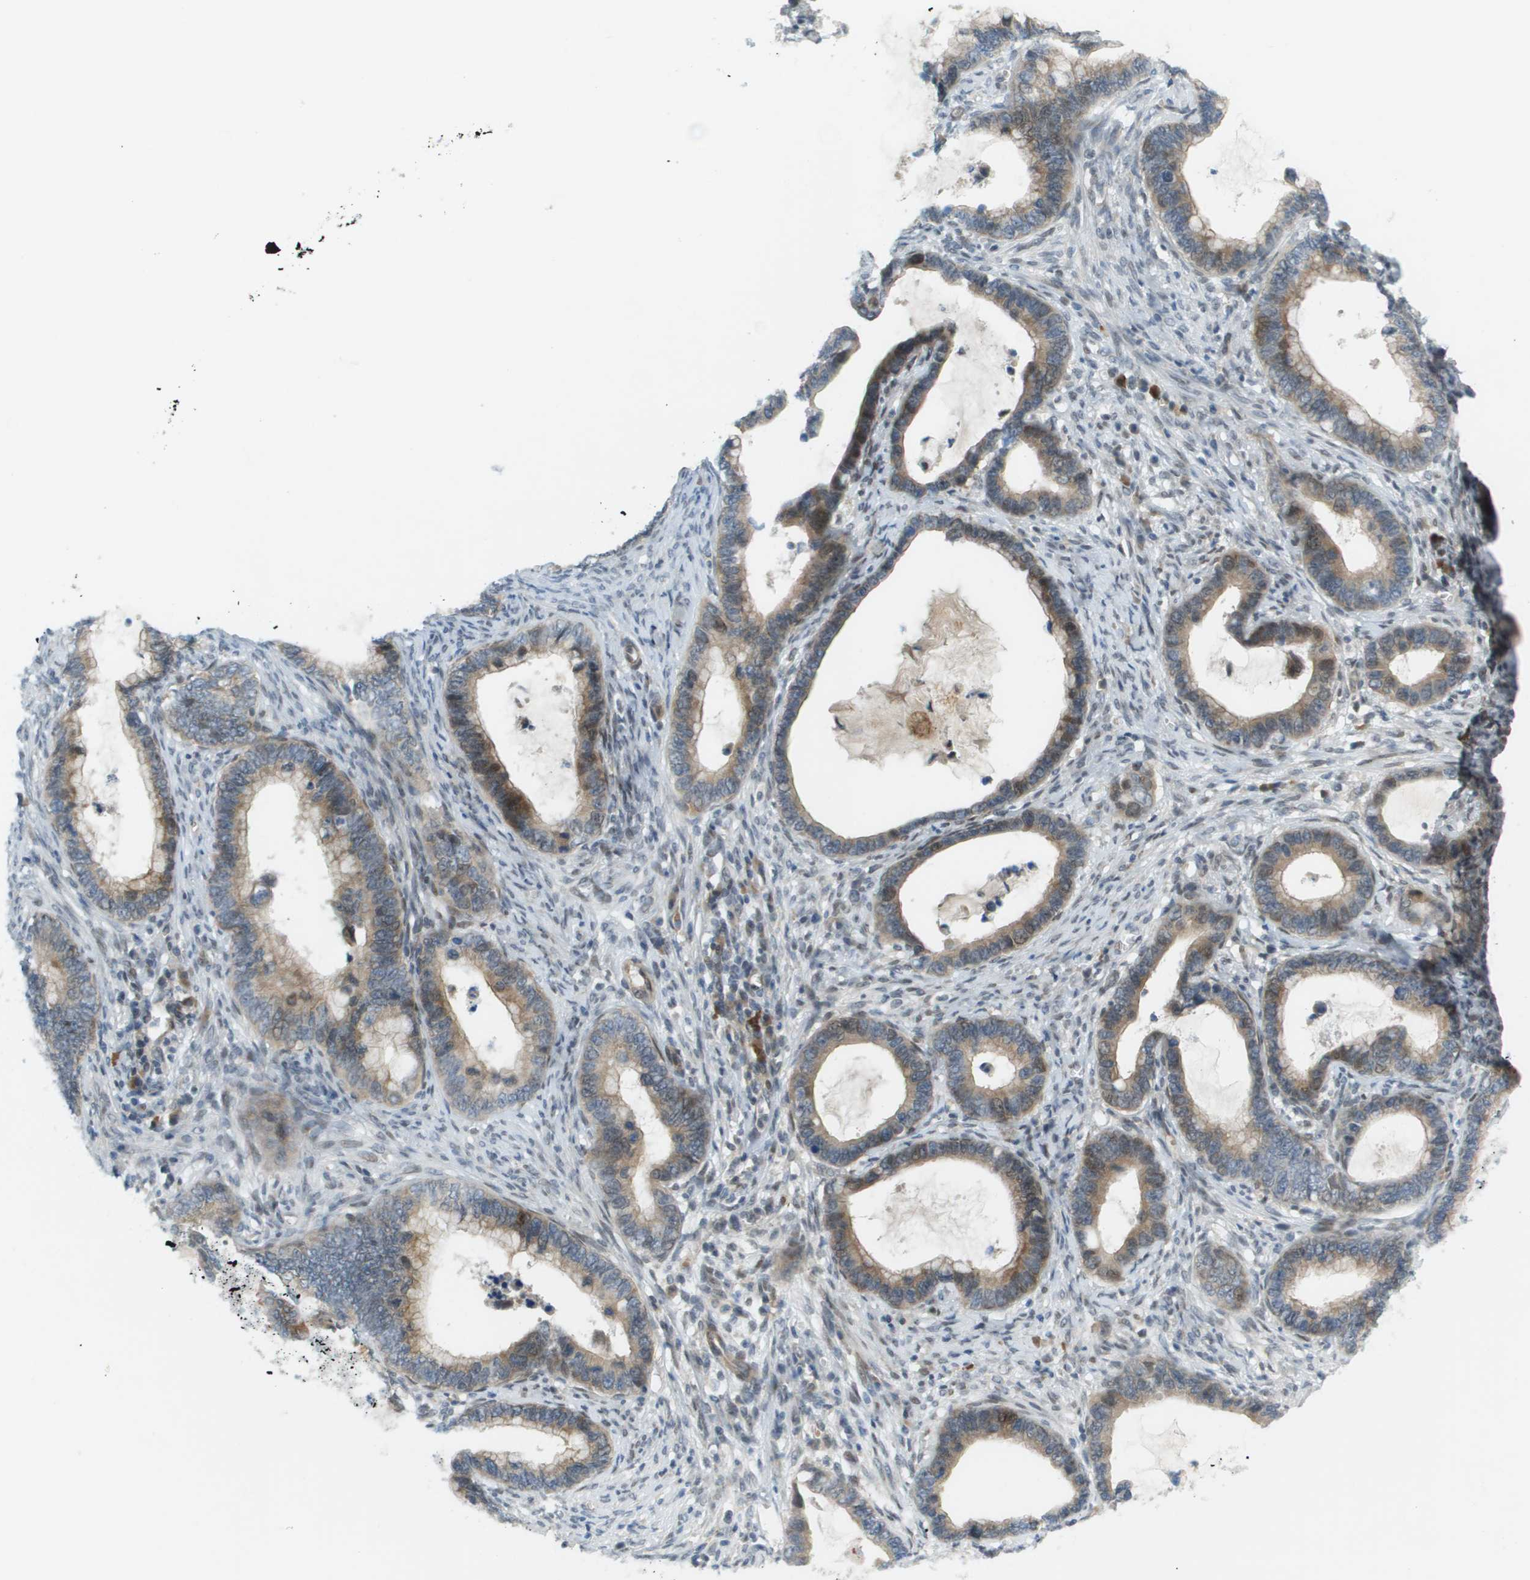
{"staining": {"intensity": "moderate", "quantity": ">75%", "location": "cytoplasmic/membranous,nuclear"}, "tissue": "cervical cancer", "cell_type": "Tumor cells", "image_type": "cancer", "snomed": [{"axis": "morphology", "description": "Adenocarcinoma, NOS"}, {"axis": "topography", "description": "Cervix"}], "caption": "Cervical adenocarcinoma stained with a protein marker reveals moderate staining in tumor cells.", "gene": "CACNB4", "patient": {"sex": "female", "age": 44}}